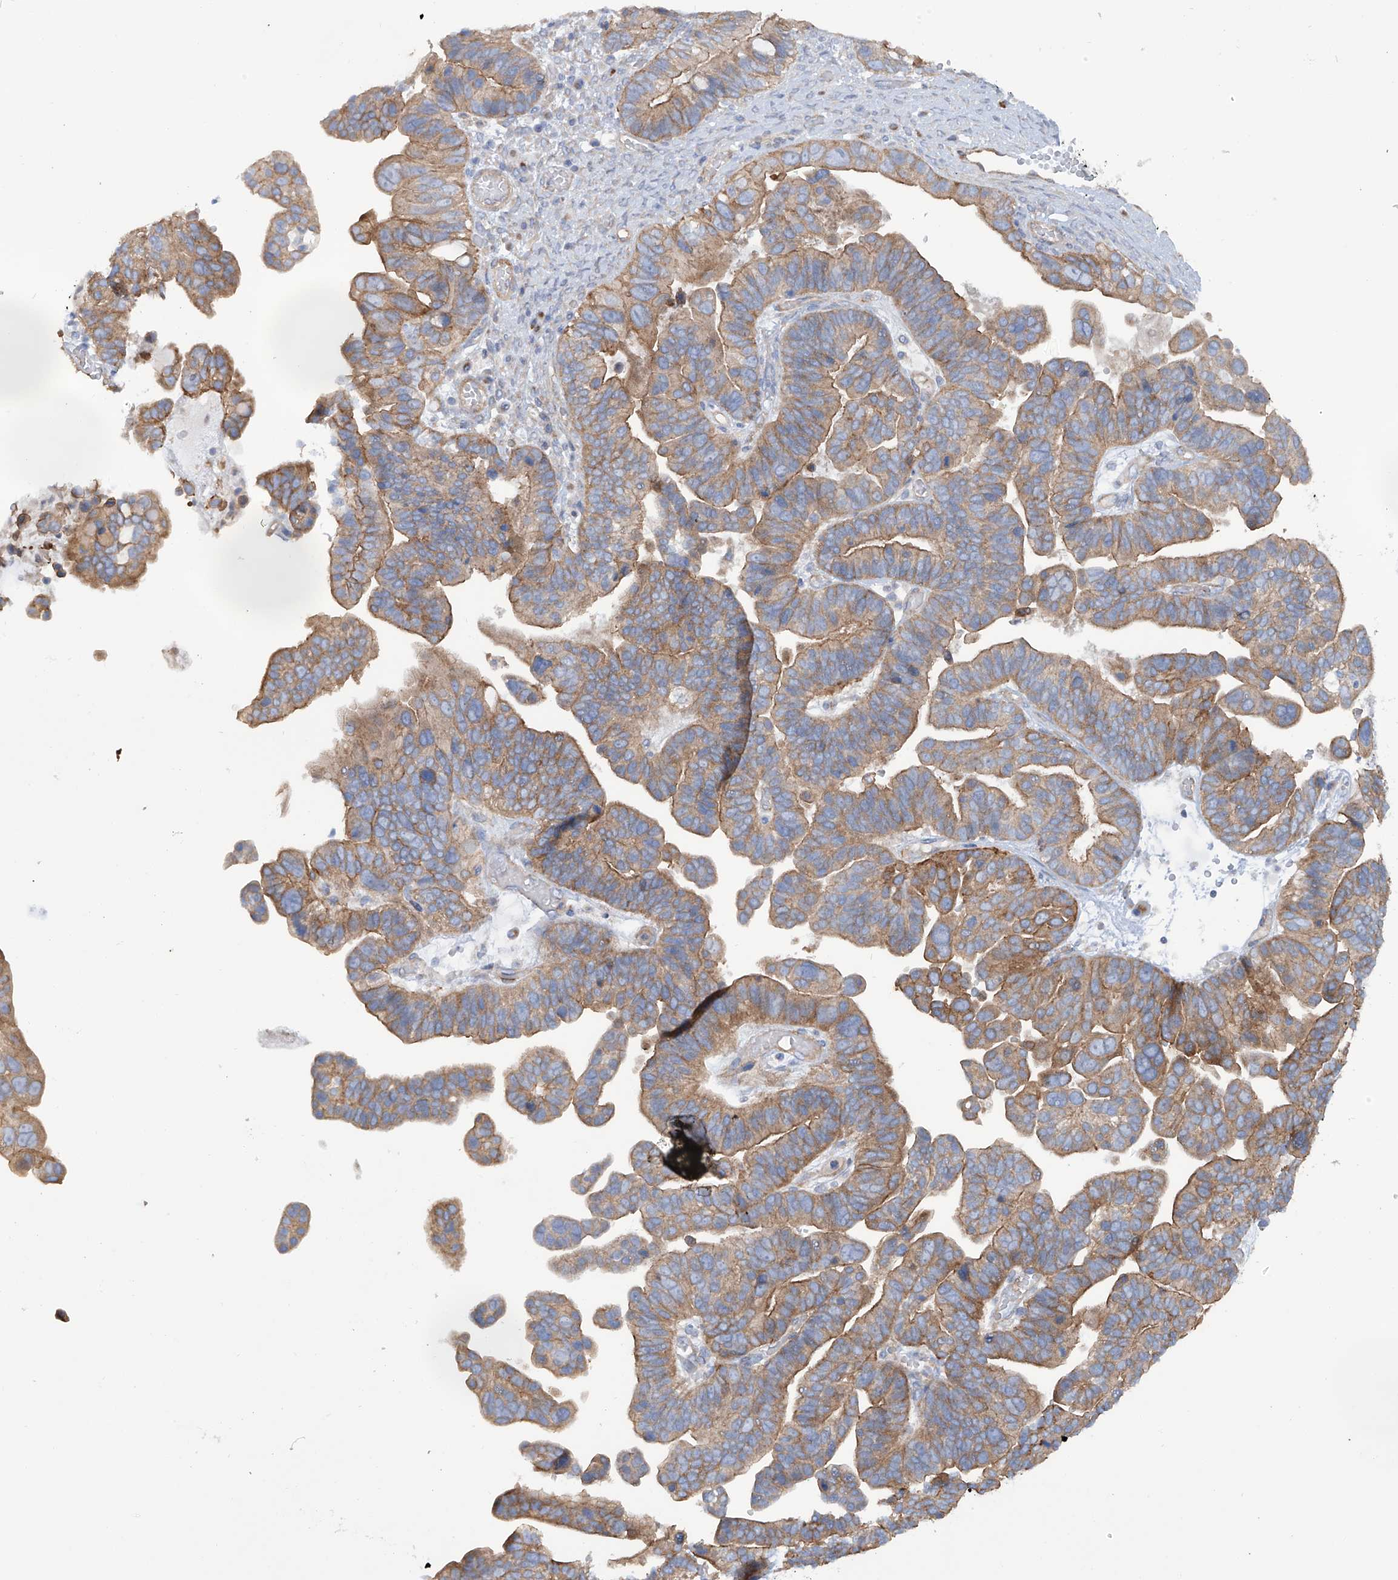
{"staining": {"intensity": "moderate", "quantity": ">75%", "location": "cytoplasmic/membranous"}, "tissue": "ovarian cancer", "cell_type": "Tumor cells", "image_type": "cancer", "snomed": [{"axis": "morphology", "description": "Cystadenocarcinoma, serous, NOS"}, {"axis": "topography", "description": "Ovary"}], "caption": "Serous cystadenocarcinoma (ovarian) tissue exhibits moderate cytoplasmic/membranous expression in about >75% of tumor cells, visualized by immunohistochemistry. (Stains: DAB (3,3'-diaminobenzidine) in brown, nuclei in blue, Microscopy: brightfield microscopy at high magnification).", "gene": "TMEM209", "patient": {"sex": "female", "age": 56}}